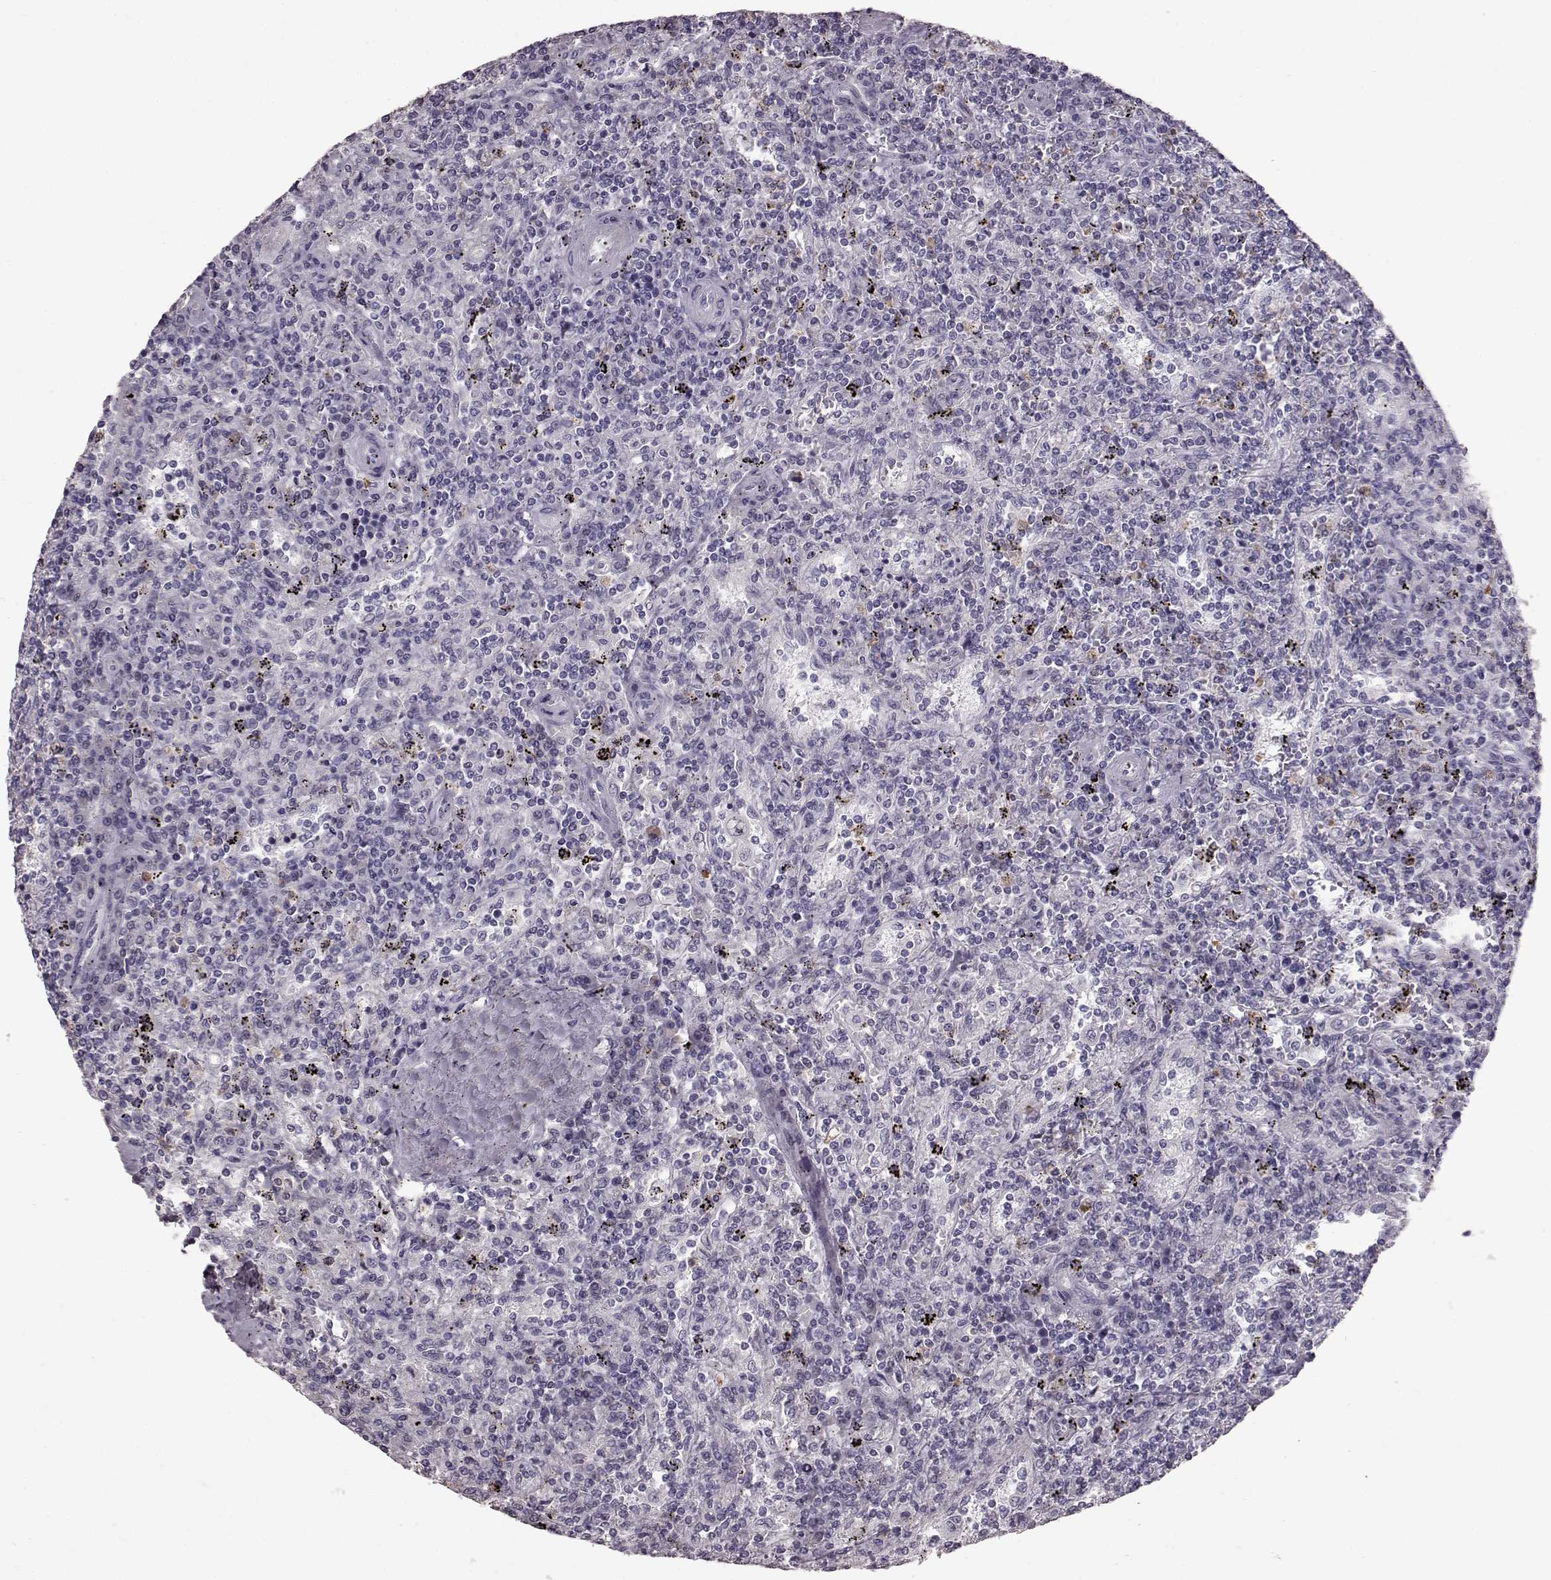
{"staining": {"intensity": "negative", "quantity": "none", "location": "none"}, "tissue": "lymphoma", "cell_type": "Tumor cells", "image_type": "cancer", "snomed": [{"axis": "morphology", "description": "Malignant lymphoma, non-Hodgkin's type, Low grade"}, {"axis": "topography", "description": "Spleen"}], "caption": "Tumor cells show no significant expression in lymphoma.", "gene": "FUT4", "patient": {"sex": "male", "age": 62}}